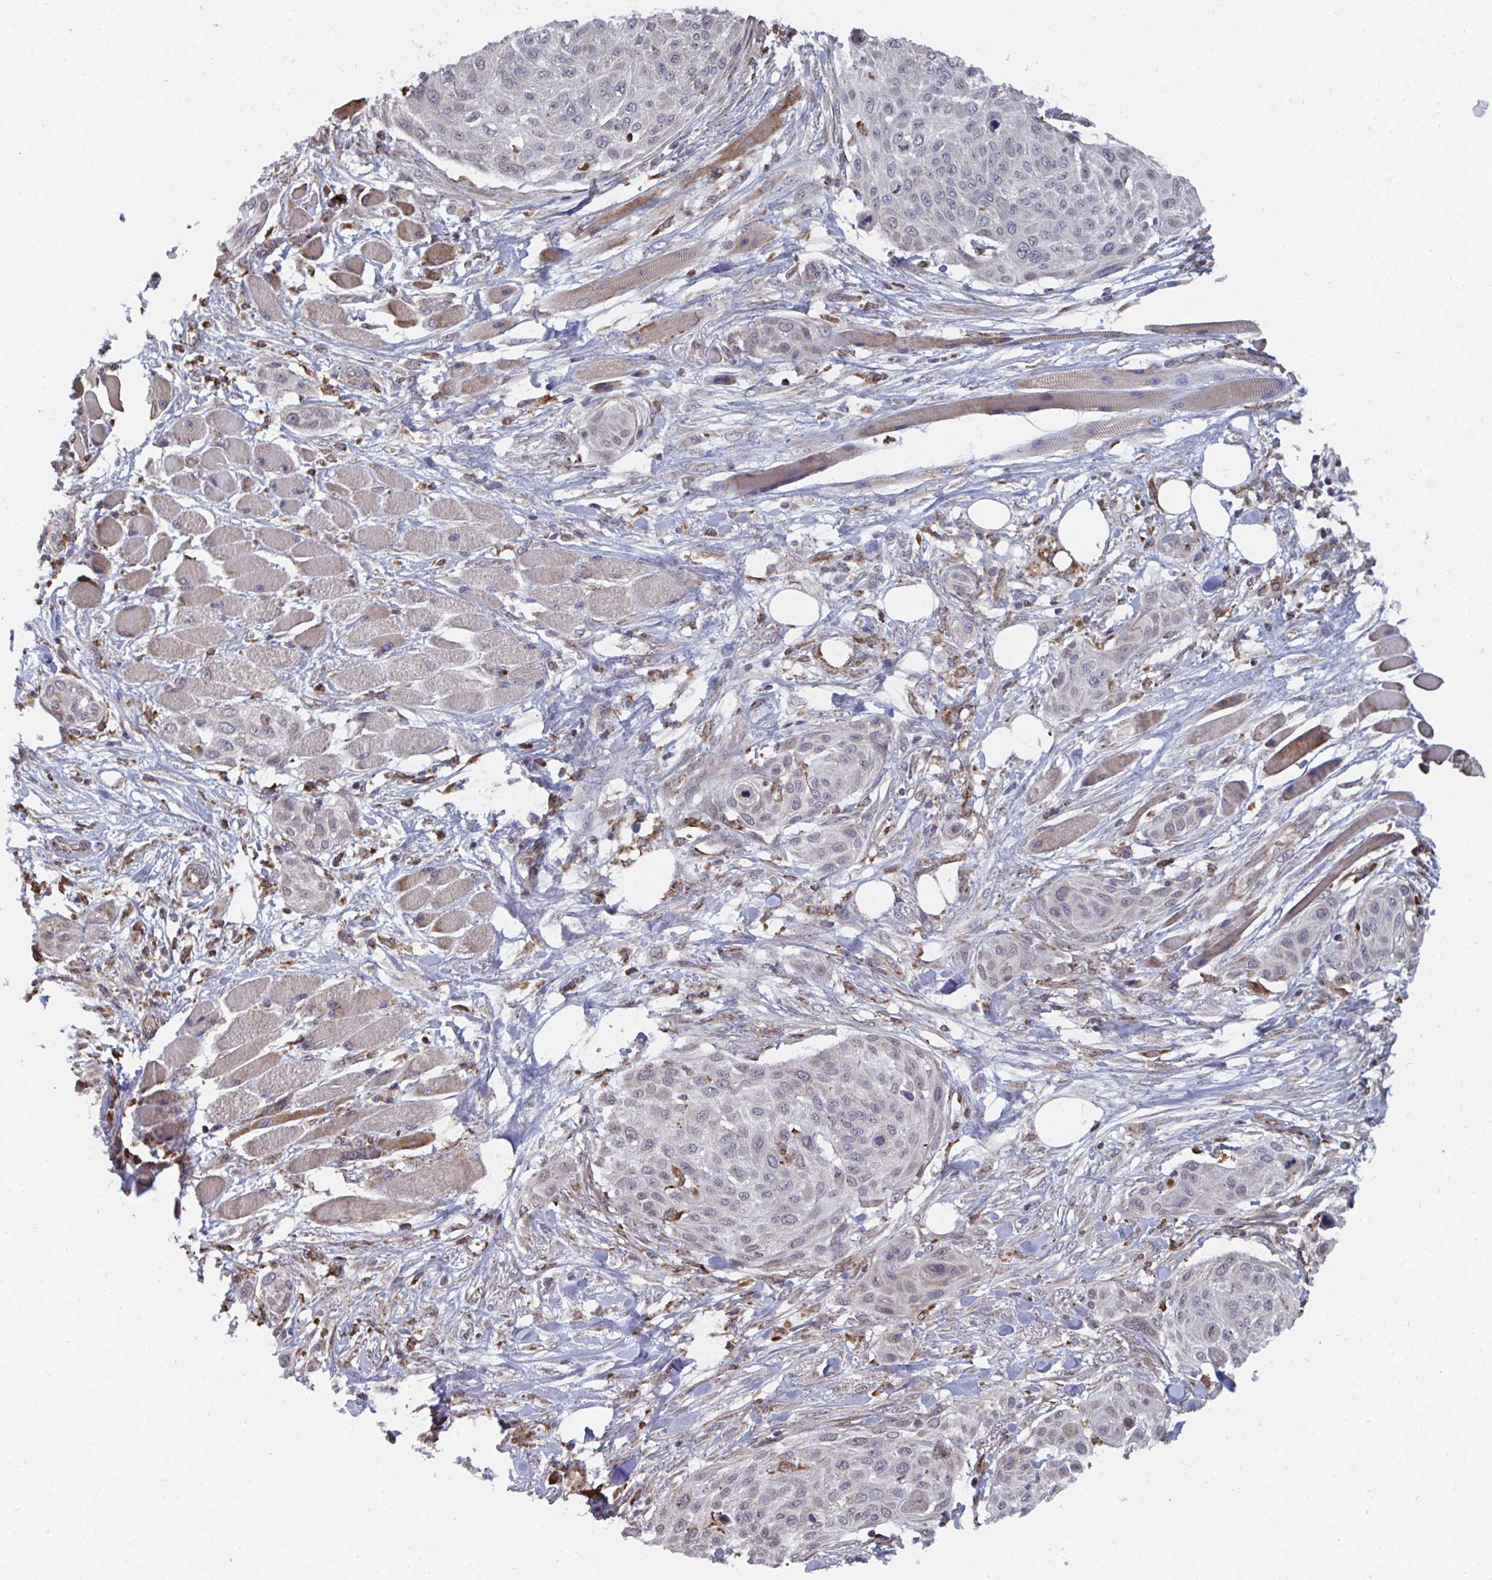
{"staining": {"intensity": "negative", "quantity": "none", "location": "none"}, "tissue": "skin cancer", "cell_type": "Tumor cells", "image_type": "cancer", "snomed": [{"axis": "morphology", "description": "Squamous cell carcinoma, NOS"}, {"axis": "topography", "description": "Skin"}], "caption": "An immunohistochemistry histopathology image of squamous cell carcinoma (skin) is shown. There is no staining in tumor cells of squamous cell carcinoma (skin).", "gene": "ELAVL1", "patient": {"sex": "female", "age": 87}}